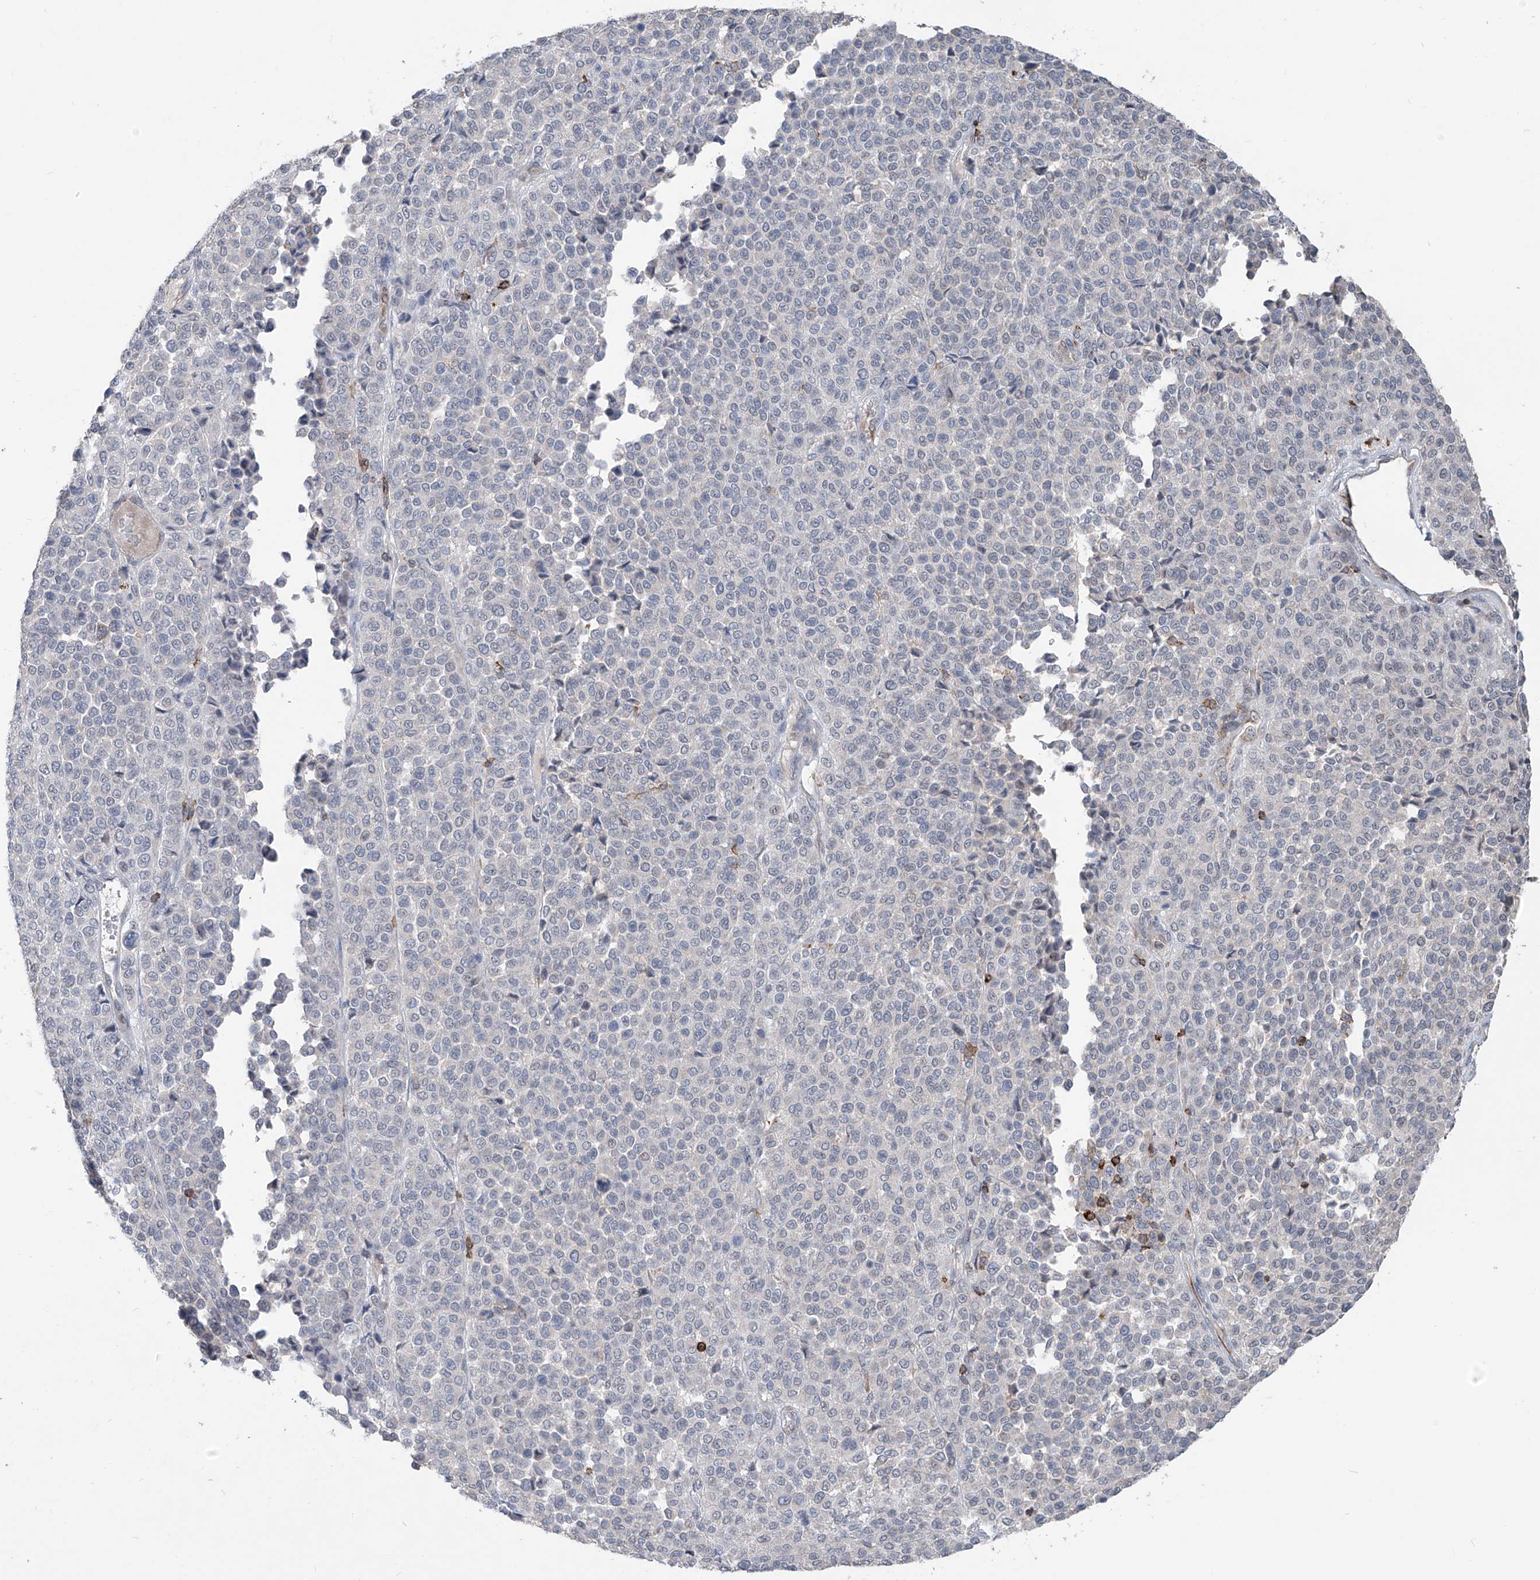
{"staining": {"intensity": "negative", "quantity": "none", "location": "none"}, "tissue": "melanoma", "cell_type": "Tumor cells", "image_type": "cancer", "snomed": [{"axis": "morphology", "description": "Malignant melanoma, Metastatic site"}, {"axis": "topography", "description": "Pancreas"}], "caption": "Micrograph shows no significant protein staining in tumor cells of melanoma.", "gene": "ZBTB48", "patient": {"sex": "female", "age": 30}}